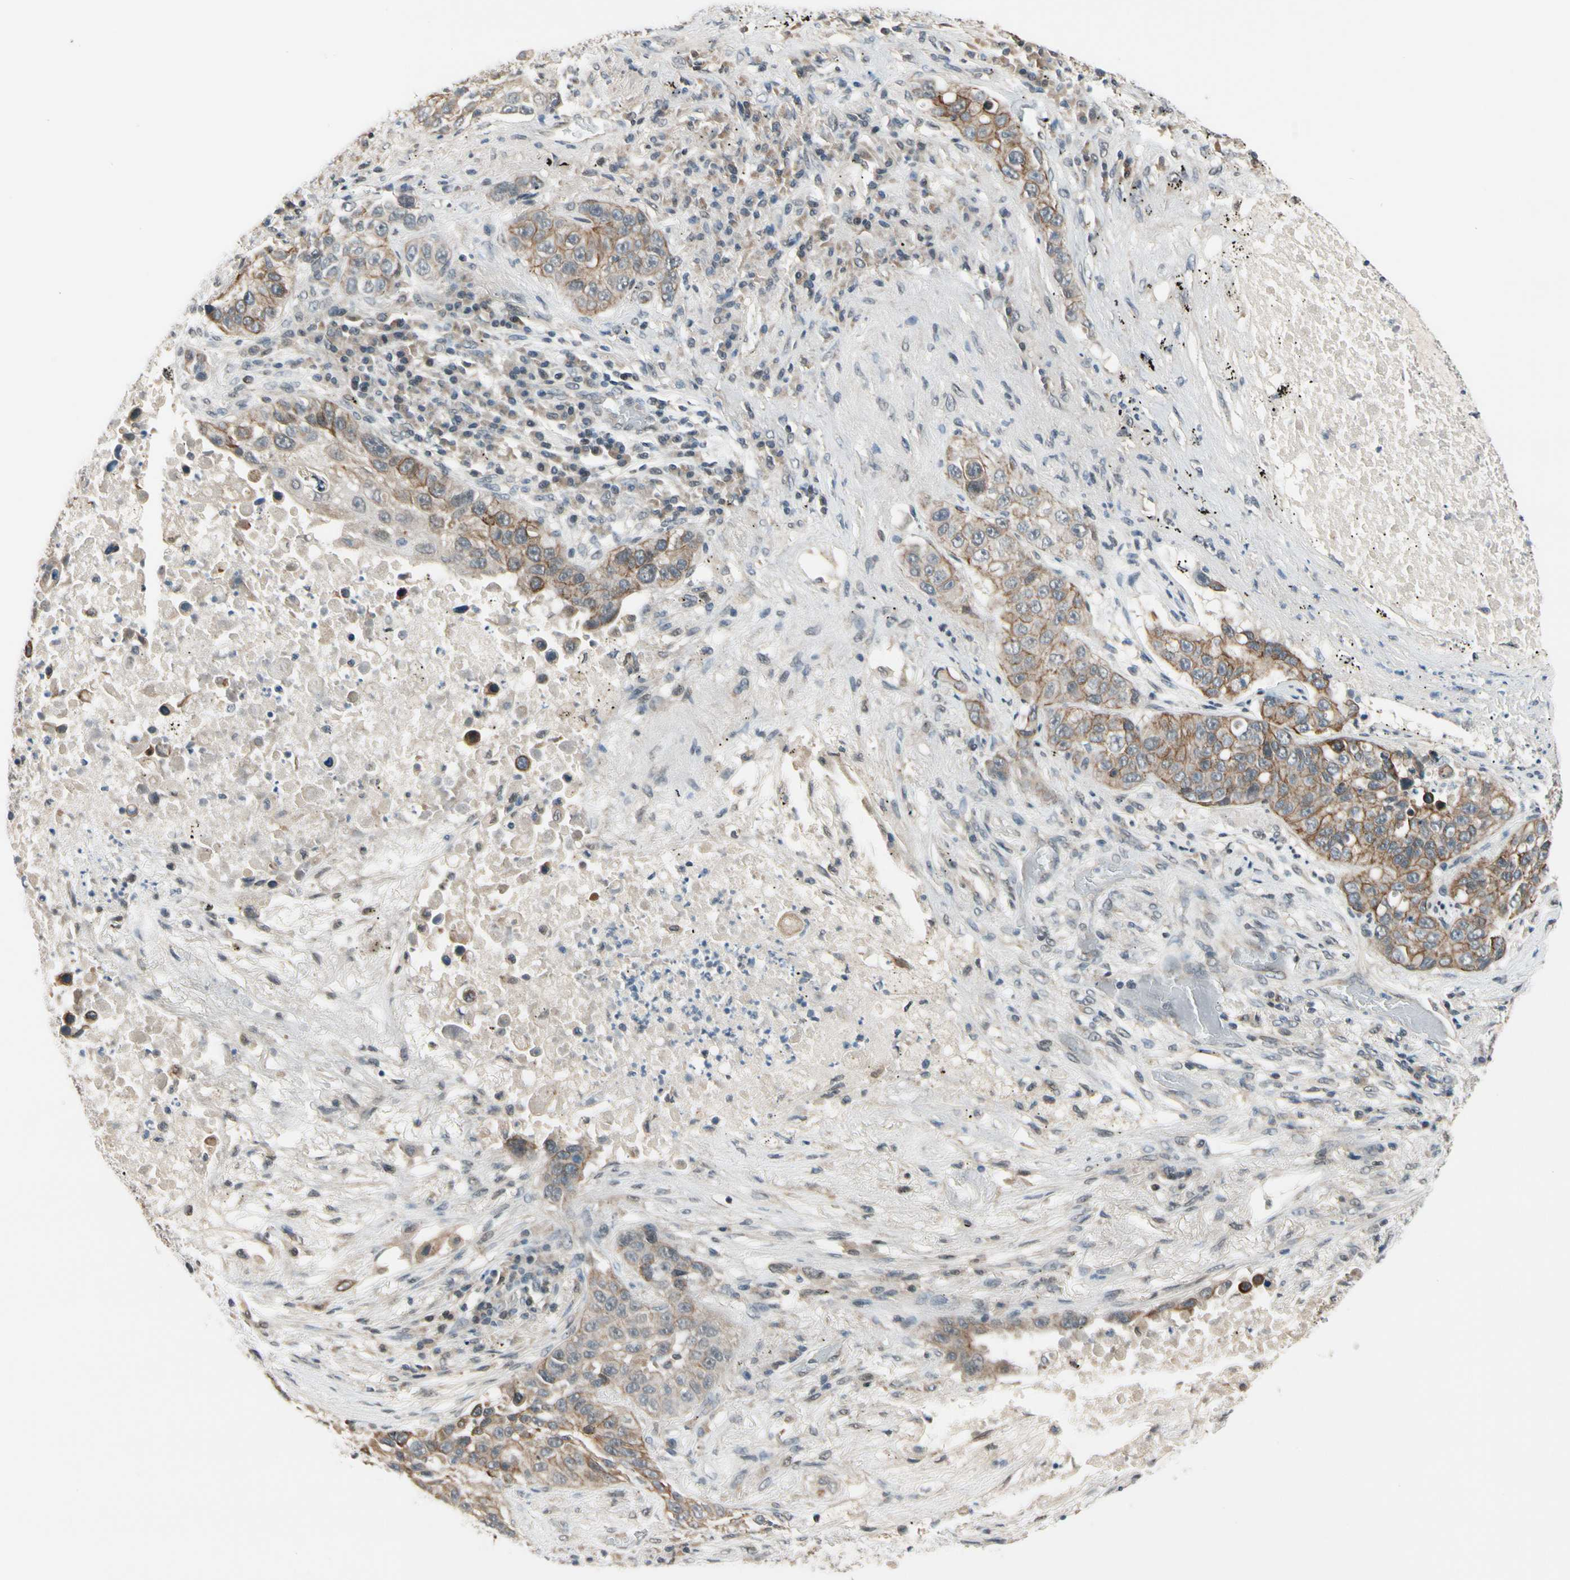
{"staining": {"intensity": "moderate", "quantity": ">75%", "location": "cytoplasmic/membranous"}, "tissue": "lung cancer", "cell_type": "Tumor cells", "image_type": "cancer", "snomed": [{"axis": "morphology", "description": "Squamous cell carcinoma, NOS"}, {"axis": "topography", "description": "Lung"}], "caption": "Human lung cancer (squamous cell carcinoma) stained for a protein (brown) shows moderate cytoplasmic/membranous positive staining in about >75% of tumor cells.", "gene": "TAF12", "patient": {"sex": "male", "age": 57}}